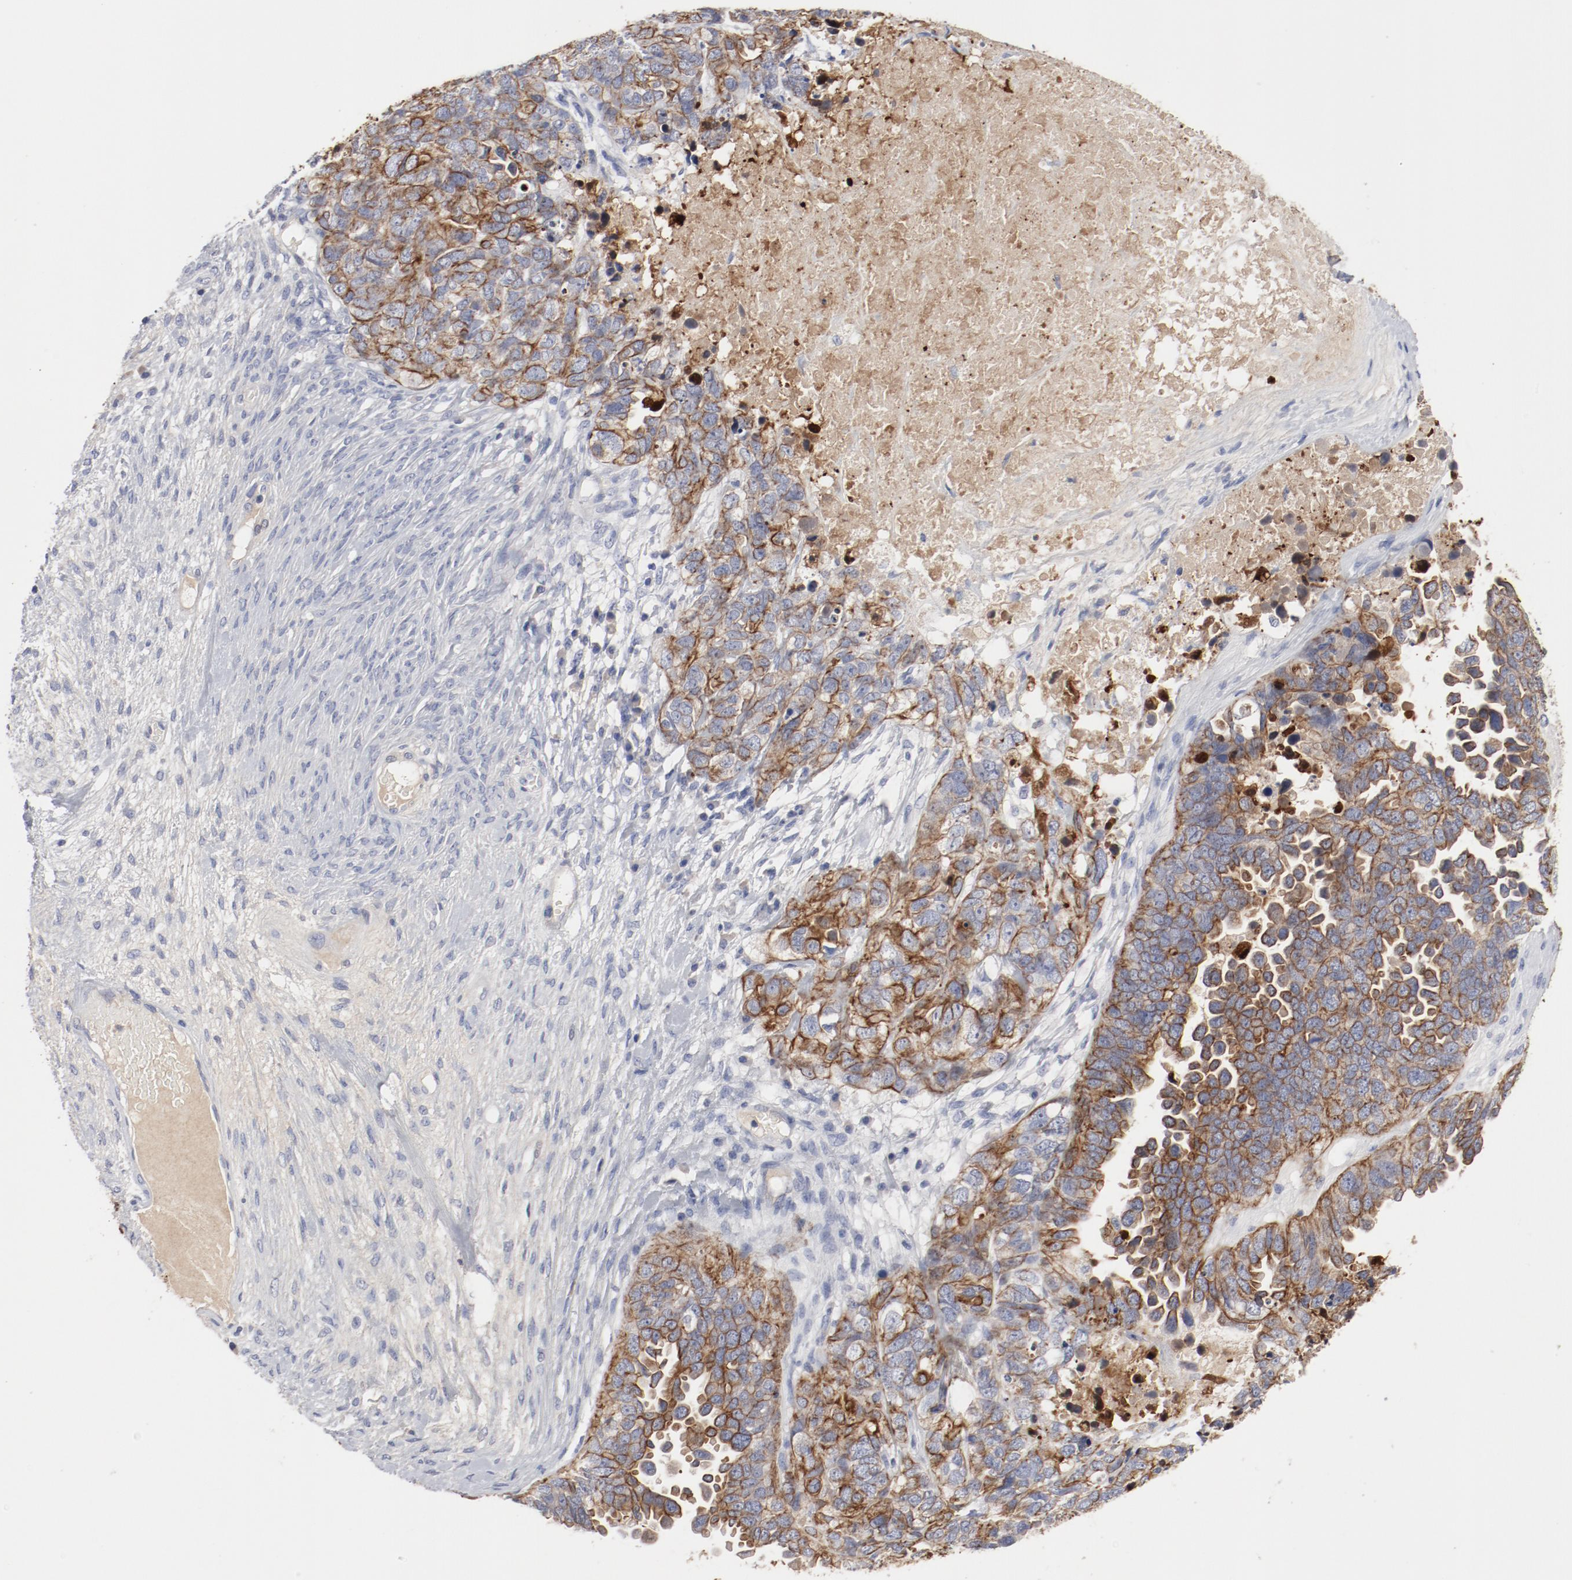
{"staining": {"intensity": "moderate", "quantity": ">75%", "location": "cytoplasmic/membranous"}, "tissue": "ovarian cancer", "cell_type": "Tumor cells", "image_type": "cancer", "snomed": [{"axis": "morphology", "description": "Cystadenocarcinoma, serous, NOS"}, {"axis": "topography", "description": "Ovary"}], "caption": "Immunohistochemistry of human serous cystadenocarcinoma (ovarian) exhibits medium levels of moderate cytoplasmic/membranous expression in about >75% of tumor cells.", "gene": "TSPAN6", "patient": {"sex": "female", "age": 82}}